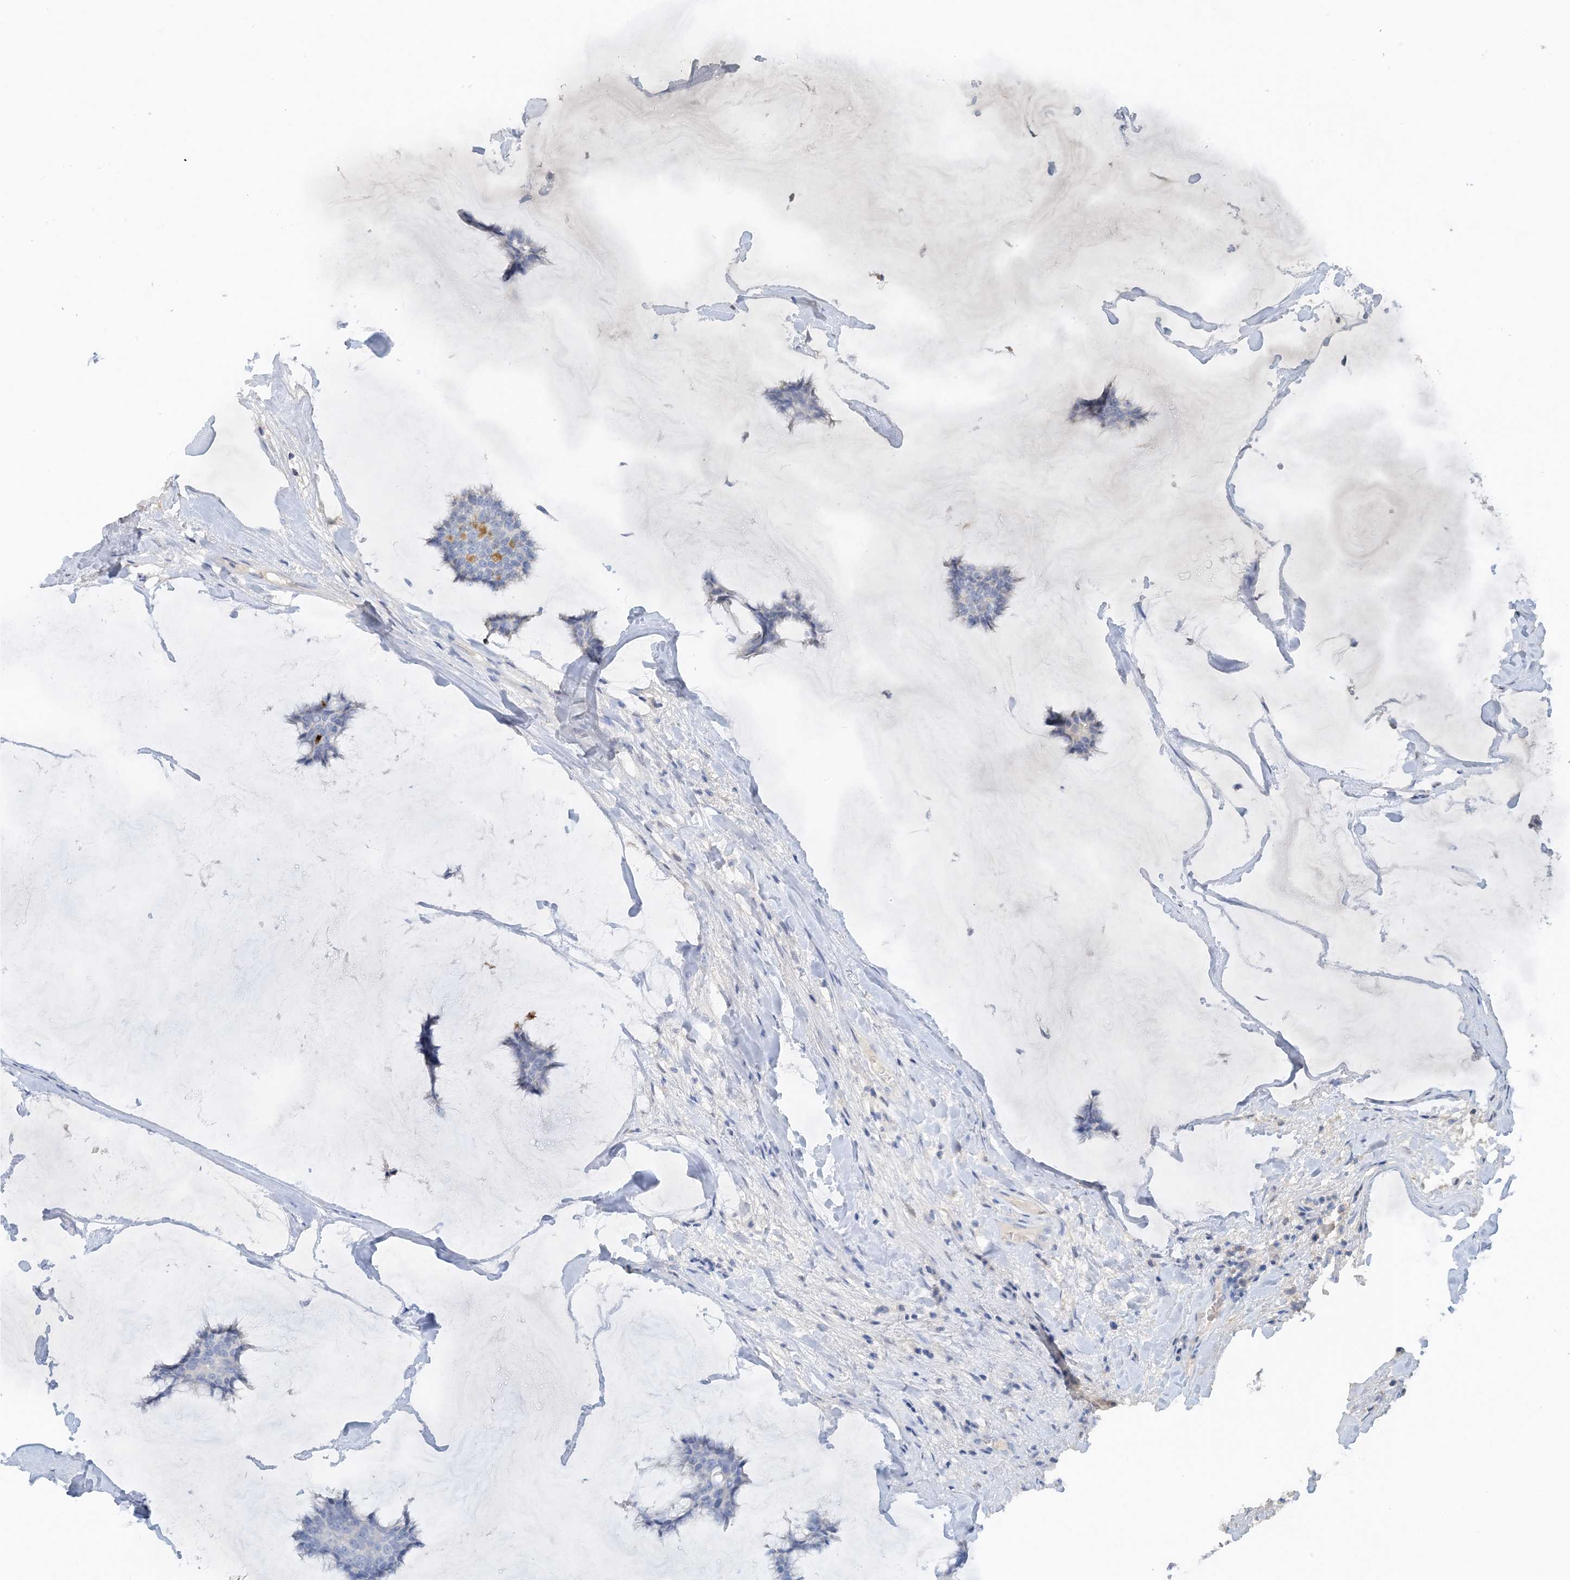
{"staining": {"intensity": "negative", "quantity": "none", "location": "none"}, "tissue": "breast cancer", "cell_type": "Tumor cells", "image_type": "cancer", "snomed": [{"axis": "morphology", "description": "Duct carcinoma"}, {"axis": "topography", "description": "Breast"}], "caption": "IHC photomicrograph of breast cancer stained for a protein (brown), which displays no positivity in tumor cells. (Stains: DAB (3,3'-diaminobenzidine) immunohistochemistry (IHC) with hematoxylin counter stain, Microscopy: brightfield microscopy at high magnification).", "gene": "CTRL", "patient": {"sex": "female", "age": 93}}